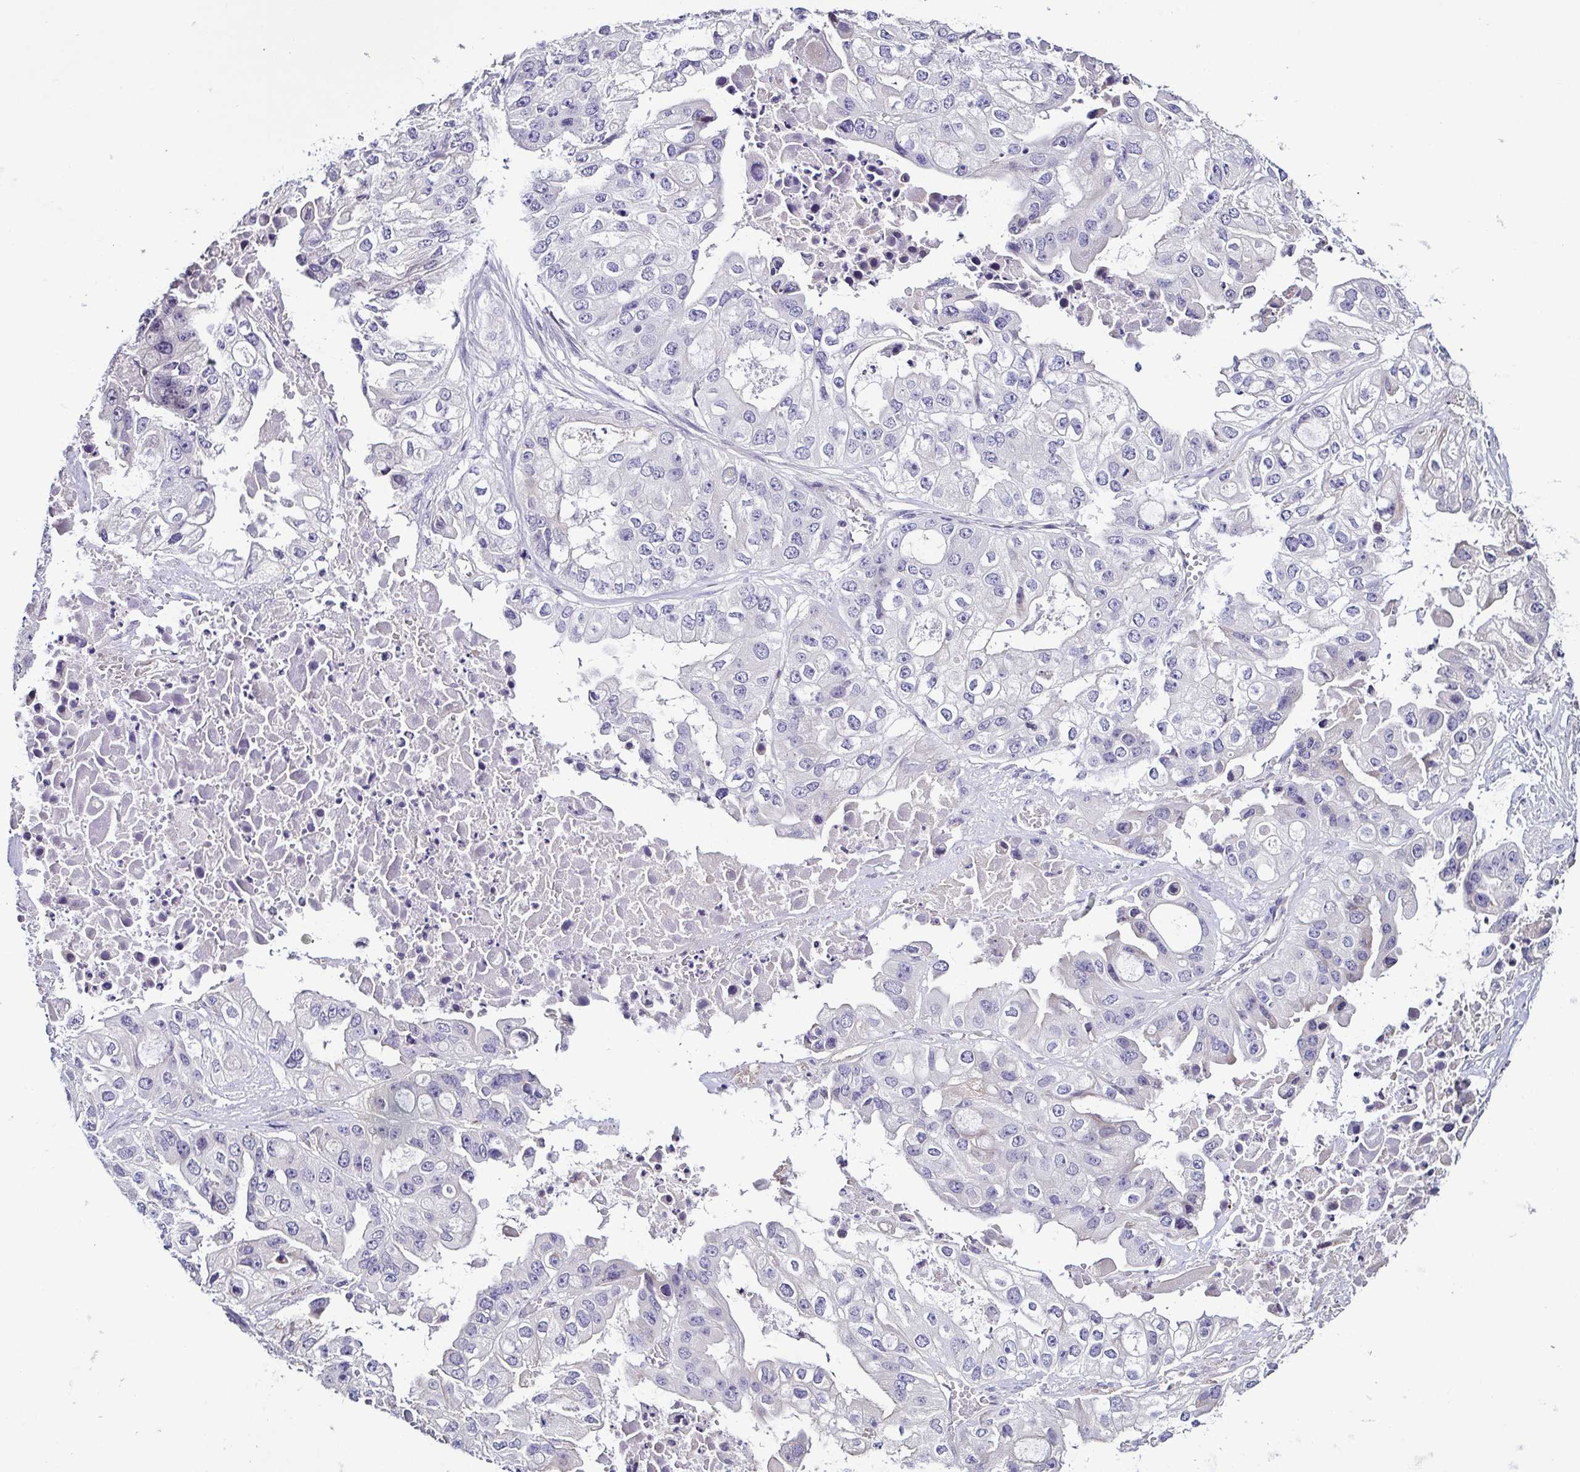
{"staining": {"intensity": "negative", "quantity": "none", "location": "none"}, "tissue": "ovarian cancer", "cell_type": "Tumor cells", "image_type": "cancer", "snomed": [{"axis": "morphology", "description": "Cystadenocarcinoma, serous, NOS"}, {"axis": "topography", "description": "Ovary"}], "caption": "The IHC image has no significant expression in tumor cells of ovarian serous cystadenocarcinoma tissue.", "gene": "TNNT2", "patient": {"sex": "female", "age": 56}}